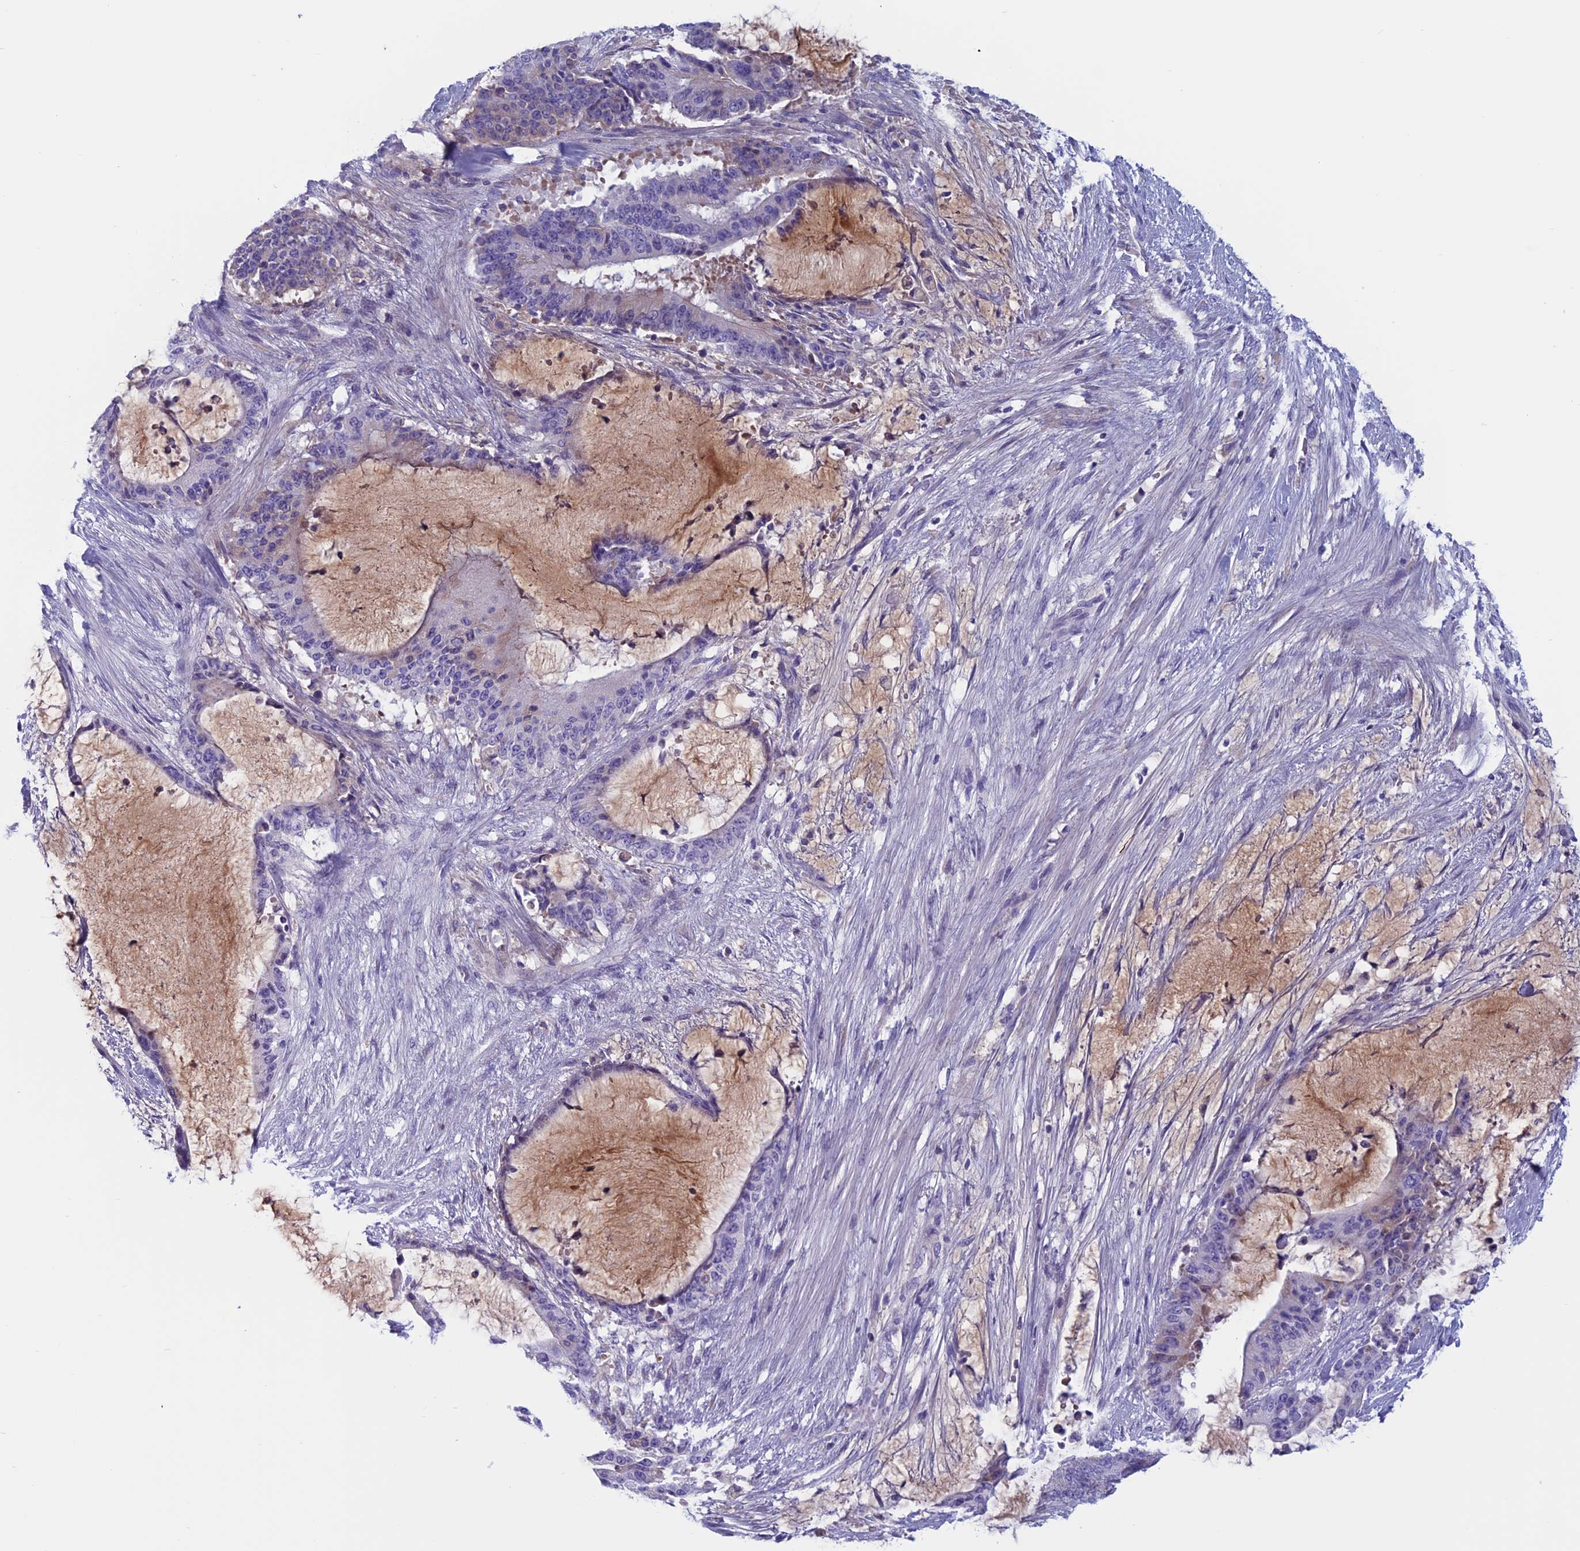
{"staining": {"intensity": "negative", "quantity": "none", "location": "none"}, "tissue": "liver cancer", "cell_type": "Tumor cells", "image_type": "cancer", "snomed": [{"axis": "morphology", "description": "Normal tissue, NOS"}, {"axis": "morphology", "description": "Cholangiocarcinoma"}, {"axis": "topography", "description": "Liver"}, {"axis": "topography", "description": "Peripheral nerve tissue"}], "caption": "IHC of human liver cancer (cholangiocarcinoma) reveals no expression in tumor cells.", "gene": "ANGPTL2", "patient": {"sex": "female", "age": 73}}